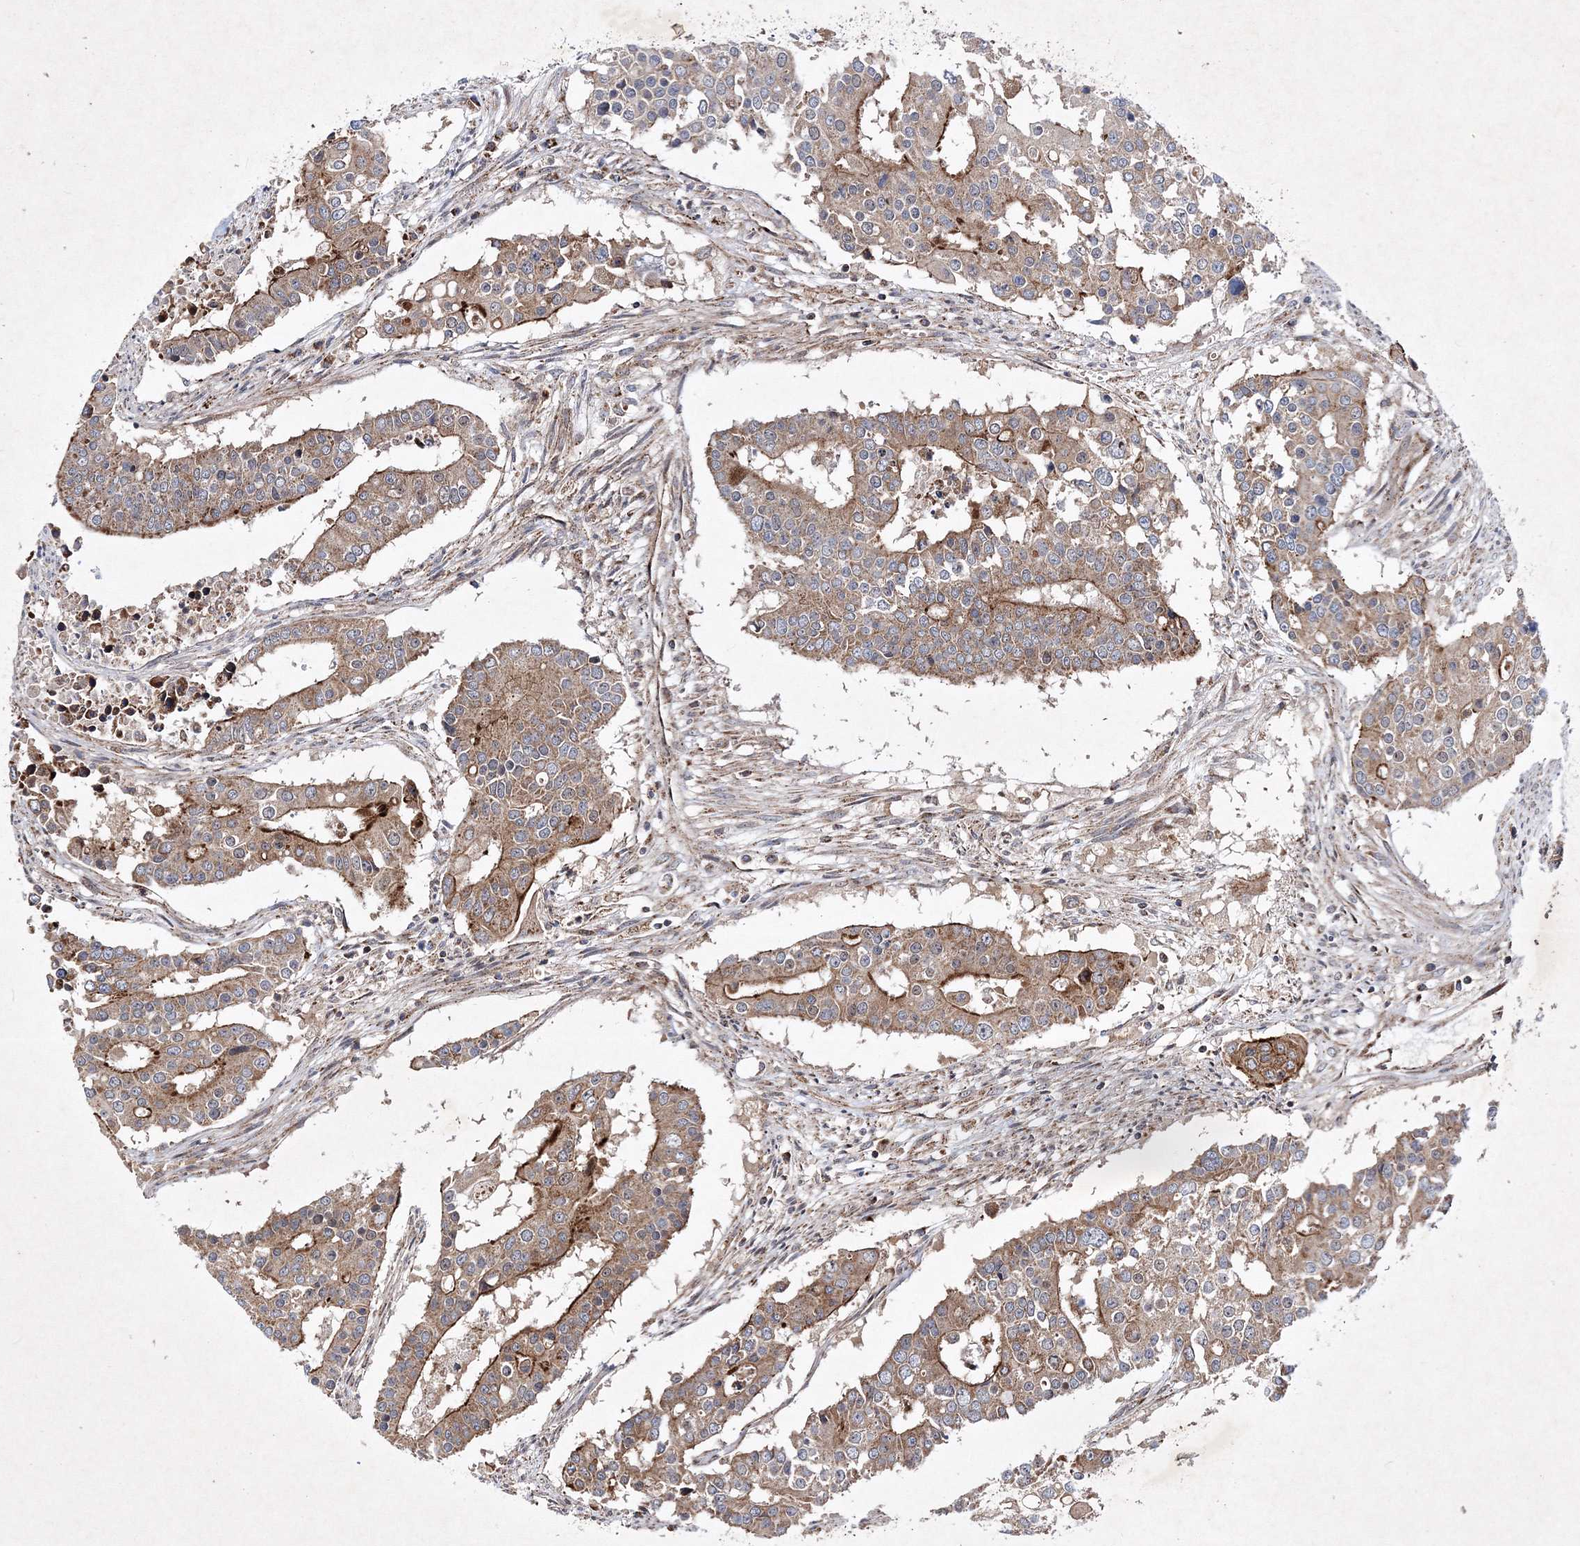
{"staining": {"intensity": "moderate", "quantity": "25%-75%", "location": "cytoplasmic/membranous"}, "tissue": "colorectal cancer", "cell_type": "Tumor cells", "image_type": "cancer", "snomed": [{"axis": "morphology", "description": "Adenocarcinoma, NOS"}, {"axis": "topography", "description": "Colon"}], "caption": "This micrograph reveals immunohistochemistry staining of human colorectal cancer, with medium moderate cytoplasmic/membranous staining in about 25%-75% of tumor cells.", "gene": "SCRN3", "patient": {"sex": "male", "age": 77}}